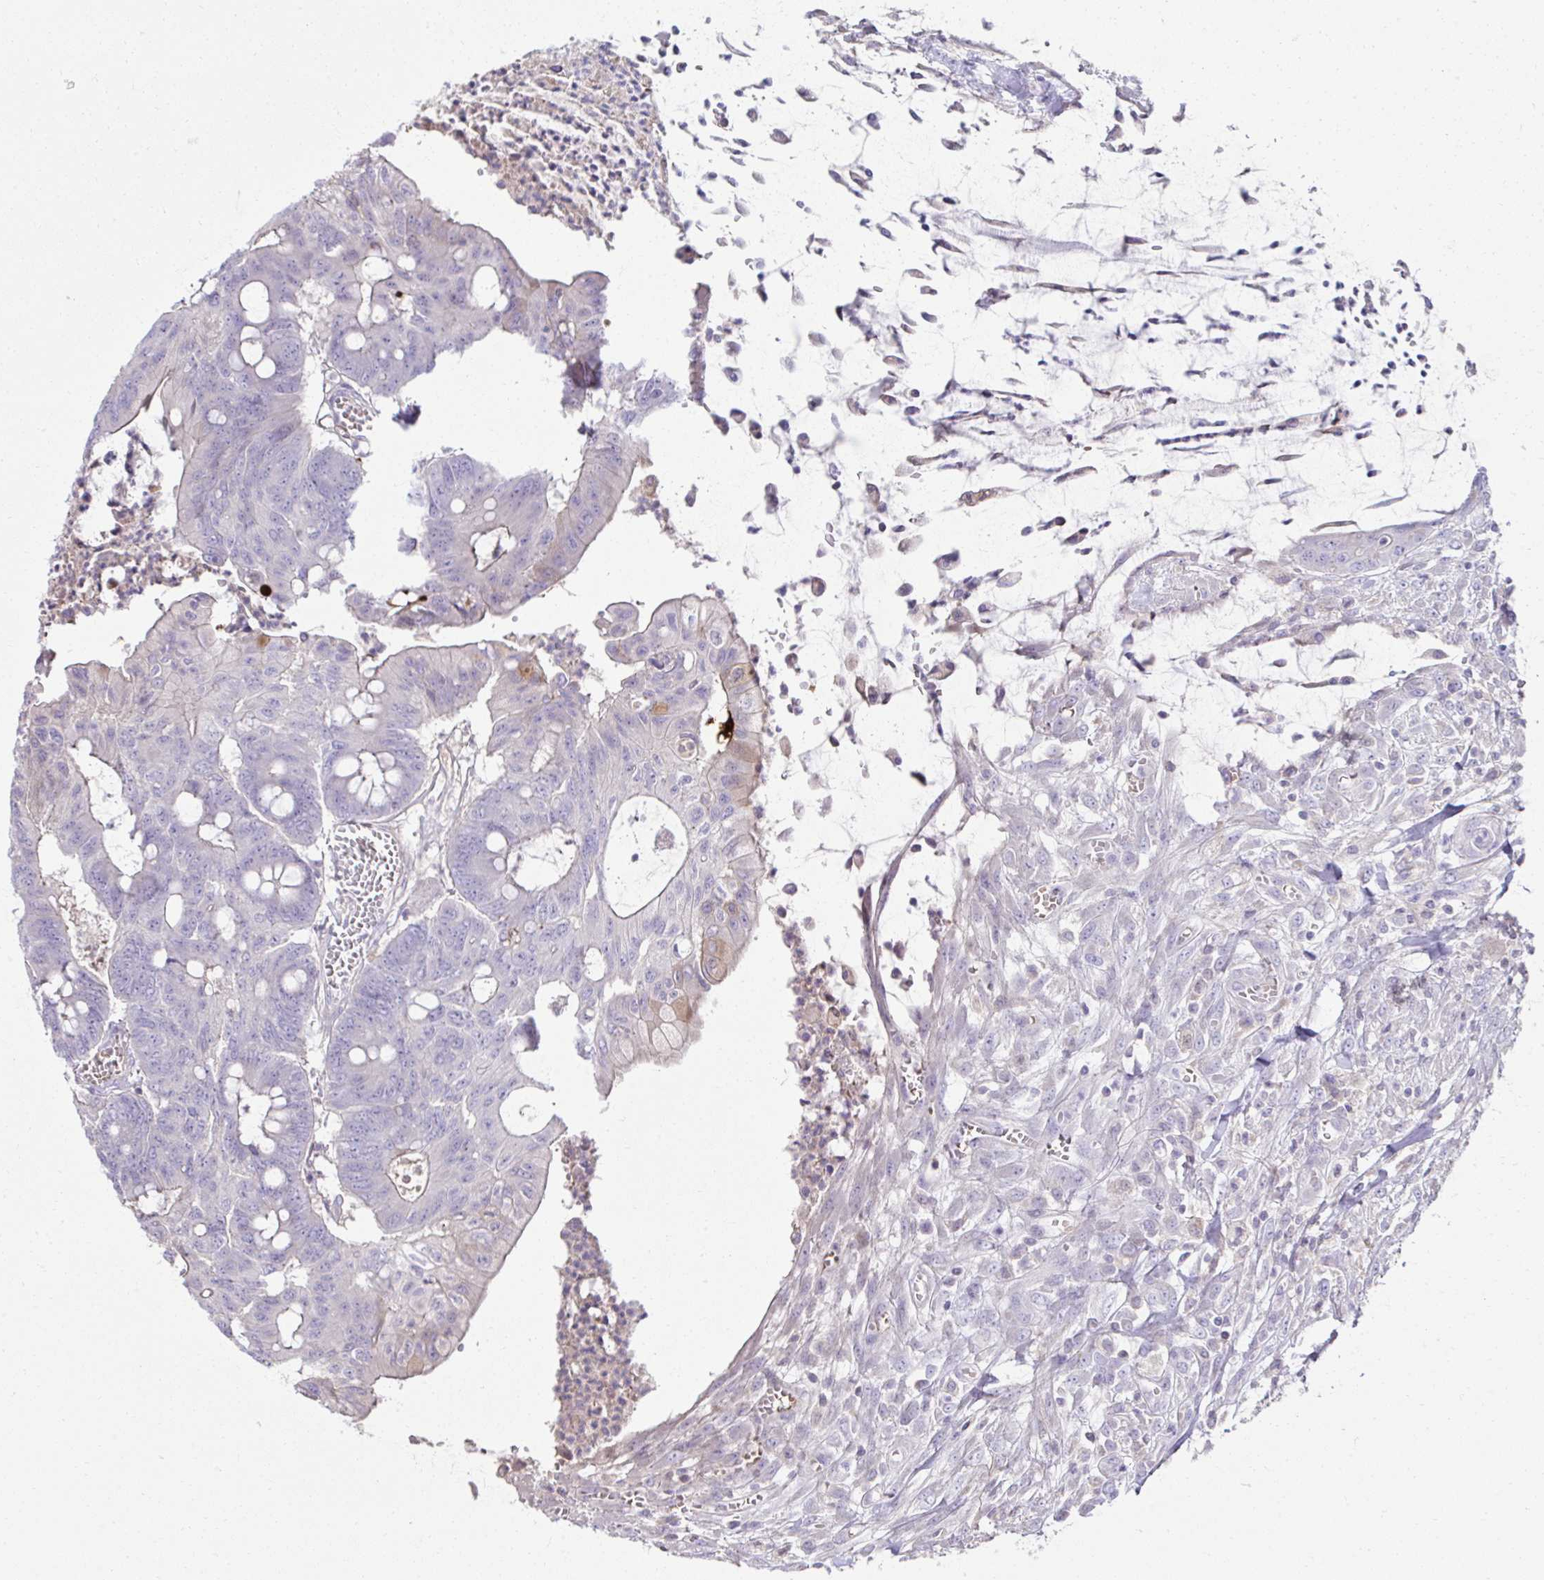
{"staining": {"intensity": "negative", "quantity": "none", "location": "none"}, "tissue": "colorectal cancer", "cell_type": "Tumor cells", "image_type": "cancer", "snomed": [{"axis": "morphology", "description": "Adenocarcinoma, NOS"}, {"axis": "topography", "description": "Colon"}], "caption": "Immunohistochemical staining of colorectal adenocarcinoma exhibits no significant expression in tumor cells. (Brightfield microscopy of DAB (3,3'-diaminobenzidine) IHC at high magnification).", "gene": "CCDC85C", "patient": {"sex": "male", "age": 65}}